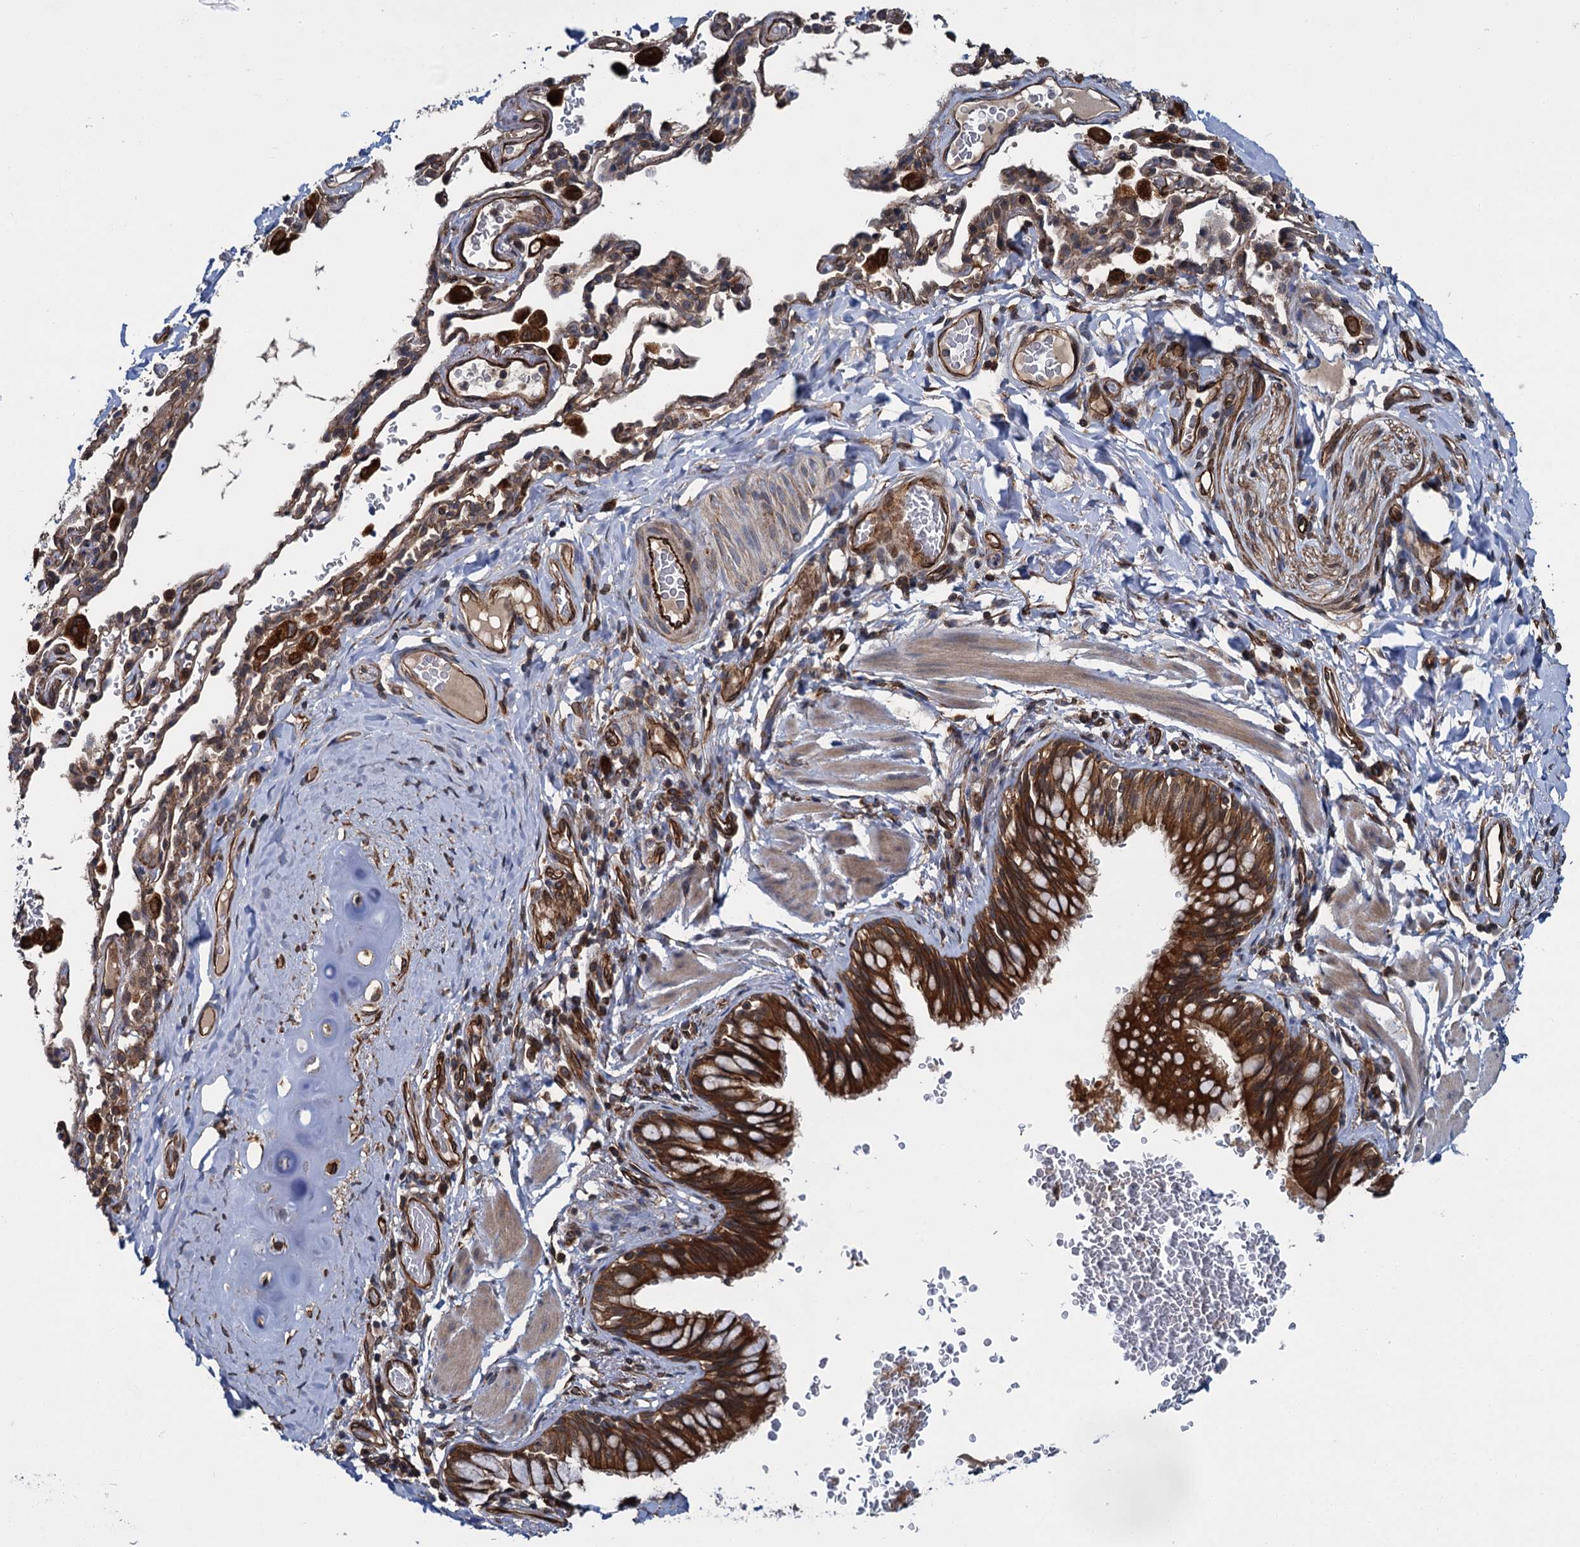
{"staining": {"intensity": "strong", "quantity": ">75%", "location": "cytoplasmic/membranous"}, "tissue": "bronchus", "cell_type": "Respiratory epithelial cells", "image_type": "normal", "snomed": [{"axis": "morphology", "description": "Normal tissue, NOS"}, {"axis": "topography", "description": "Cartilage tissue"}, {"axis": "topography", "description": "Bronchus"}], "caption": "A brown stain labels strong cytoplasmic/membranous positivity of a protein in respiratory epithelial cells of benign bronchus.", "gene": "ZFYVE19", "patient": {"sex": "female", "age": 36}}